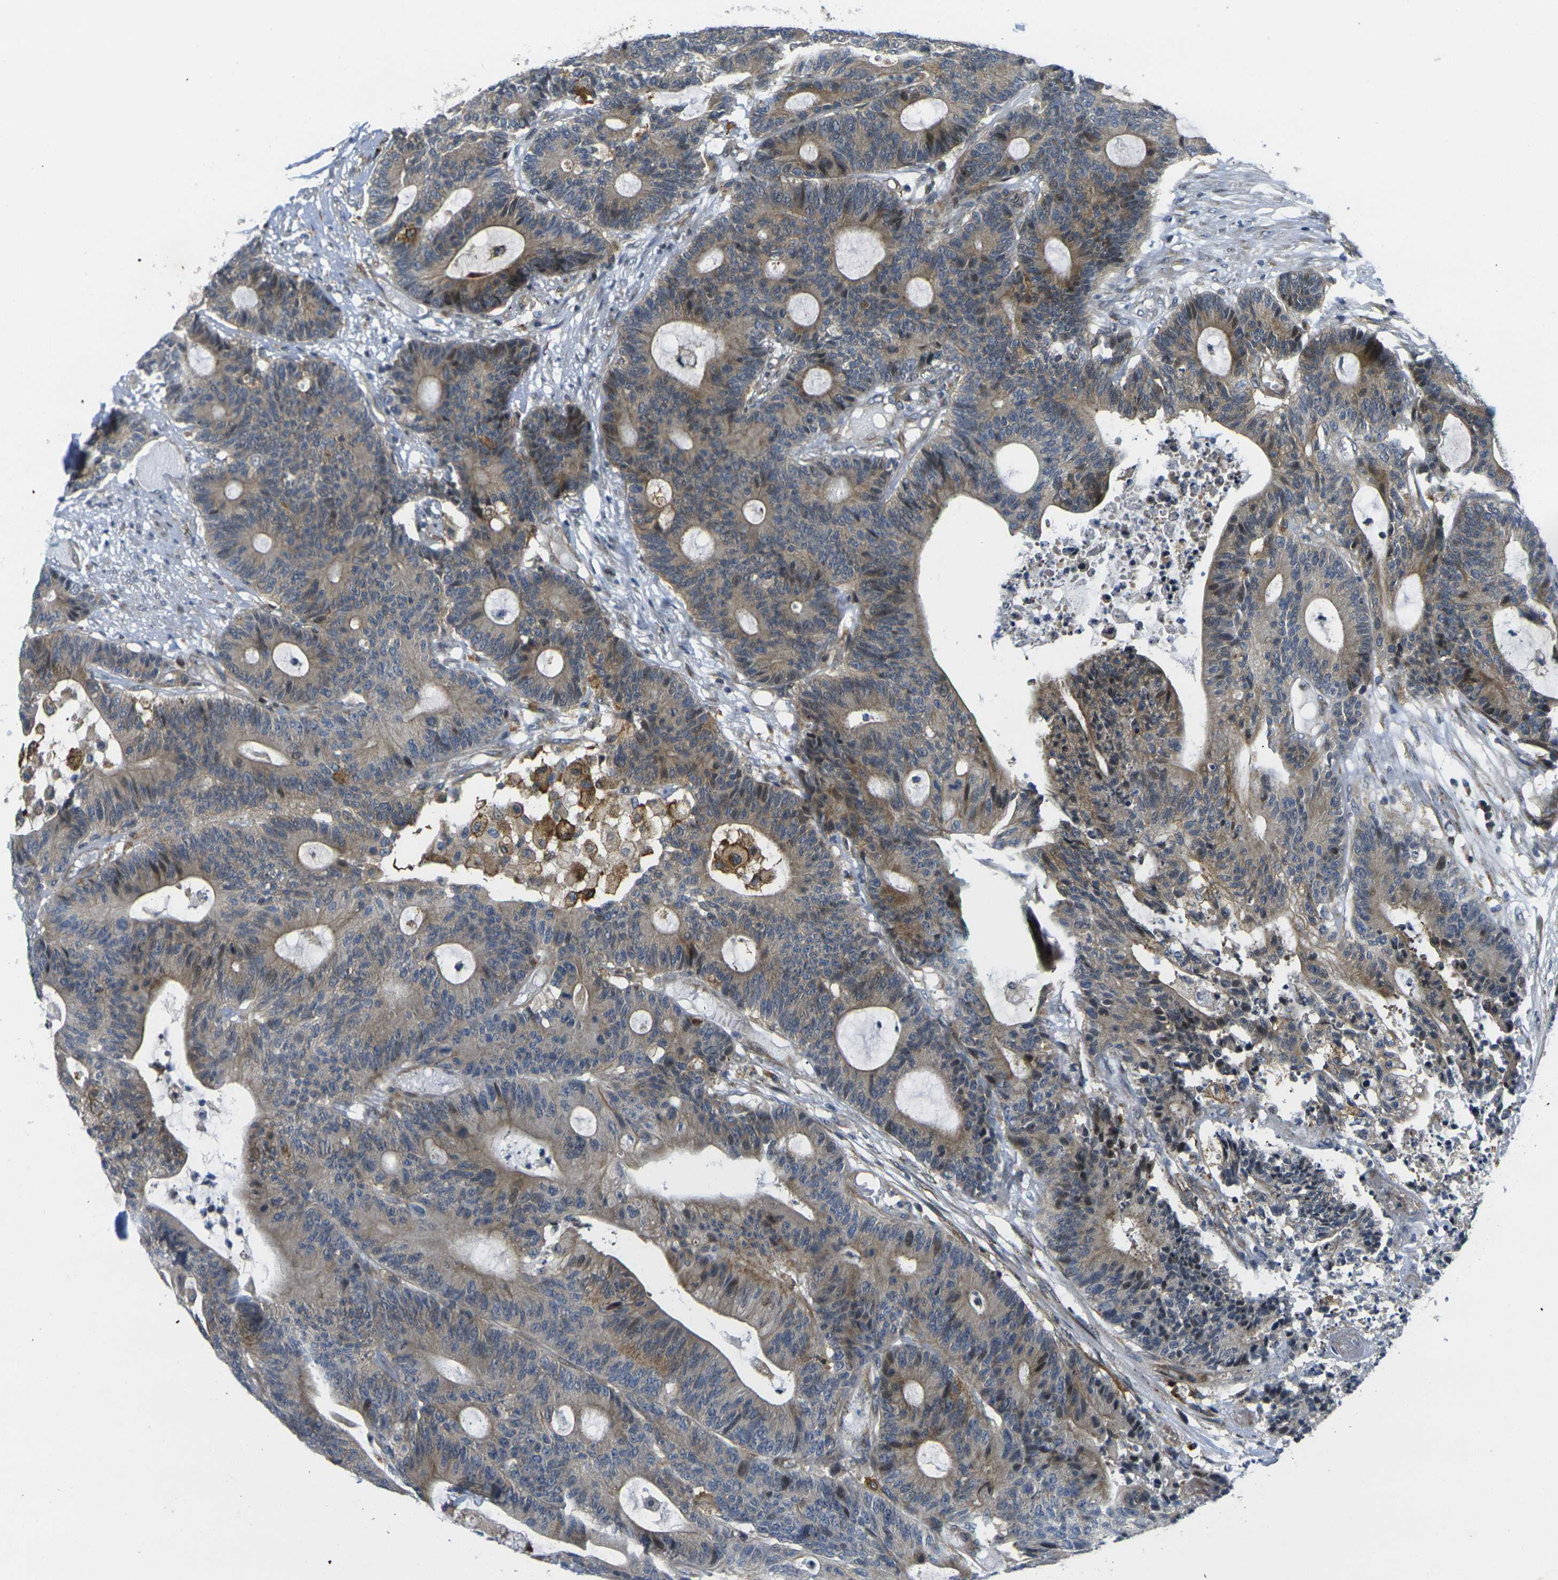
{"staining": {"intensity": "moderate", "quantity": ">75%", "location": "cytoplasmic/membranous"}, "tissue": "colorectal cancer", "cell_type": "Tumor cells", "image_type": "cancer", "snomed": [{"axis": "morphology", "description": "Adenocarcinoma, NOS"}, {"axis": "topography", "description": "Colon"}], "caption": "The micrograph reveals a brown stain indicating the presence of a protein in the cytoplasmic/membranous of tumor cells in colorectal cancer.", "gene": "ROBO2", "patient": {"sex": "female", "age": 84}}